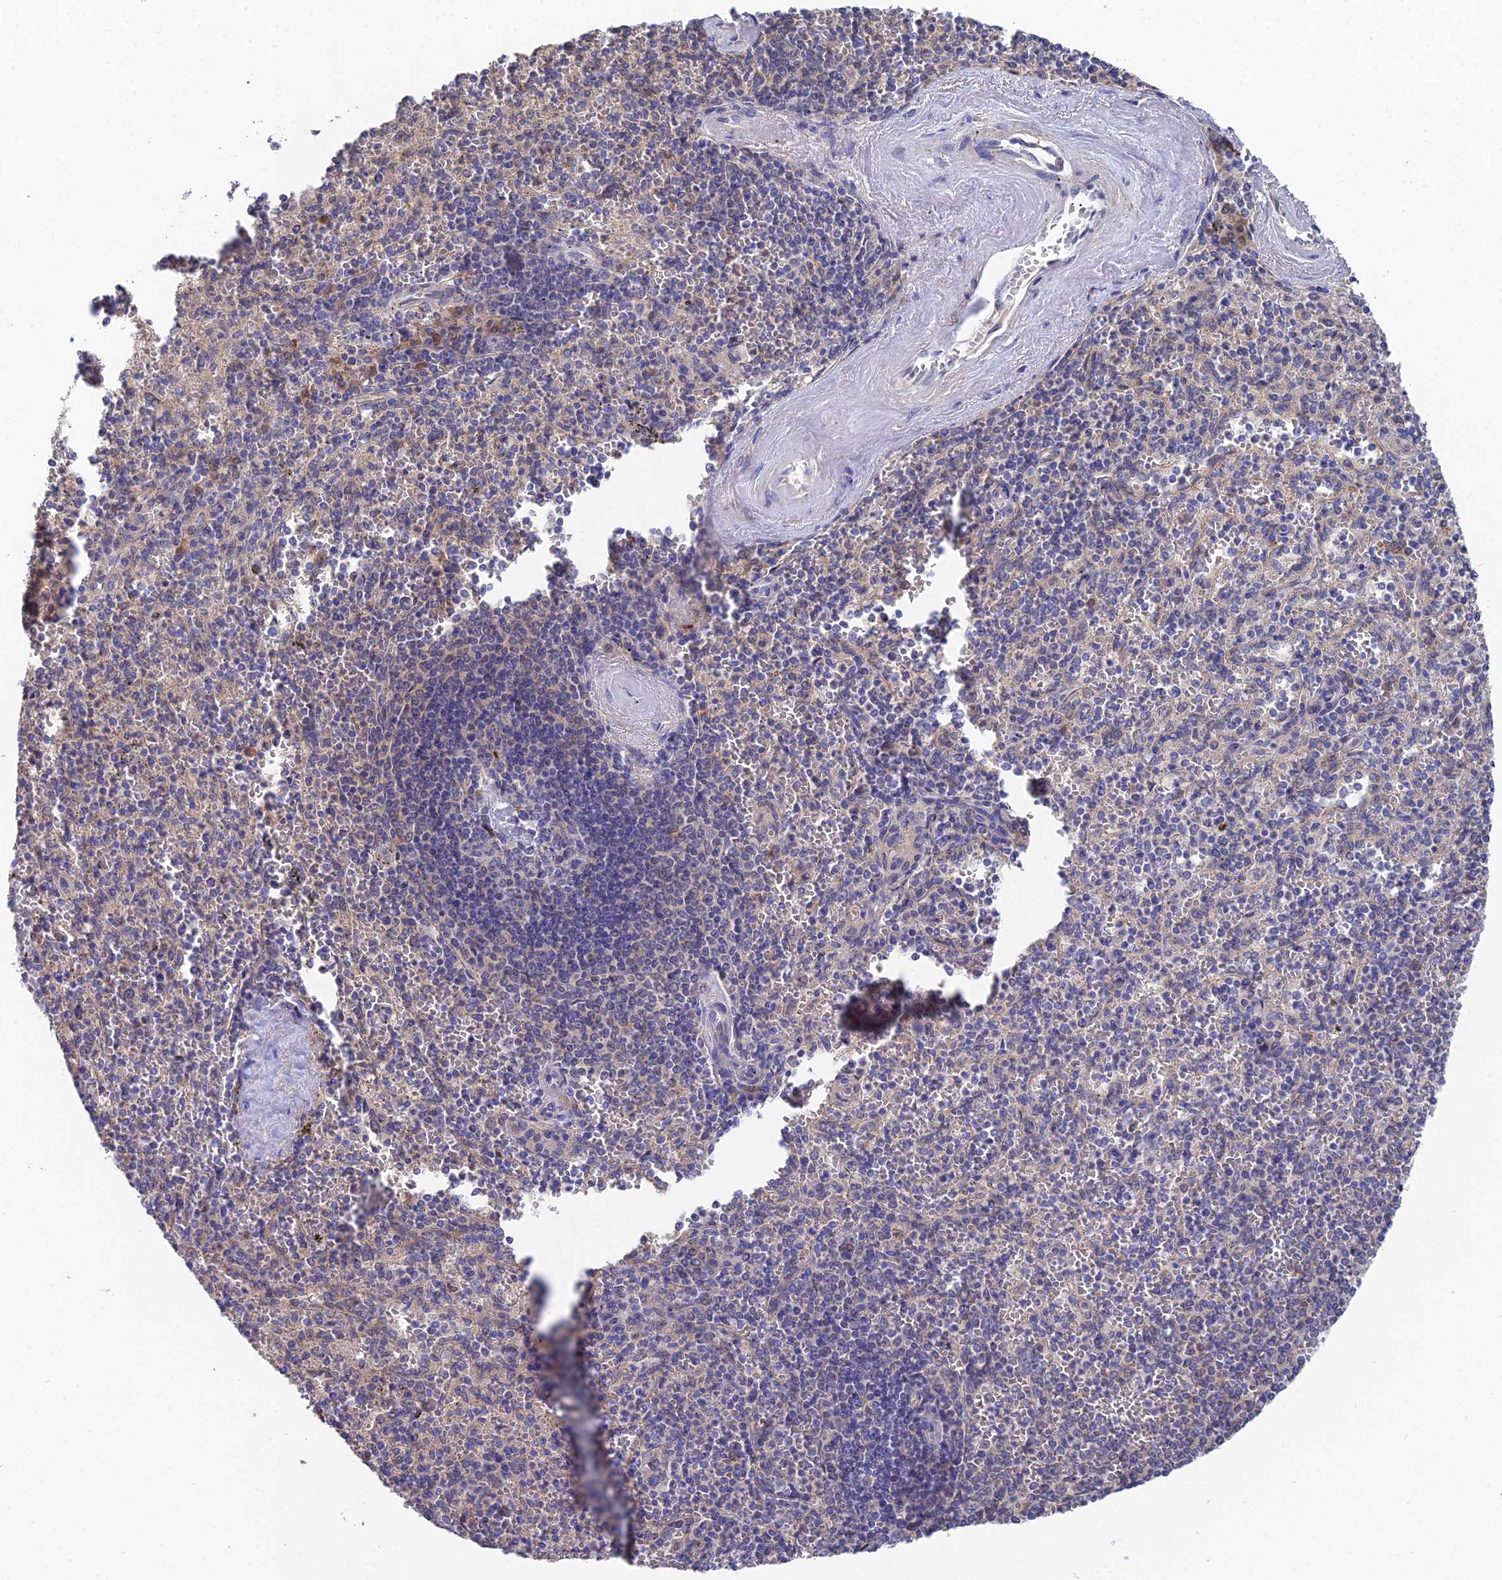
{"staining": {"intensity": "negative", "quantity": "none", "location": "none"}, "tissue": "spleen", "cell_type": "Cells in red pulp", "image_type": "normal", "snomed": [{"axis": "morphology", "description": "Normal tissue, NOS"}, {"axis": "morphology", "description": "Degeneration, NOS"}, {"axis": "topography", "description": "Spleen"}], "caption": "Immunohistochemistry (IHC) histopathology image of normal spleen stained for a protein (brown), which reveals no expression in cells in red pulp.", "gene": "DNAH14", "patient": {"sex": "male", "age": 56}}